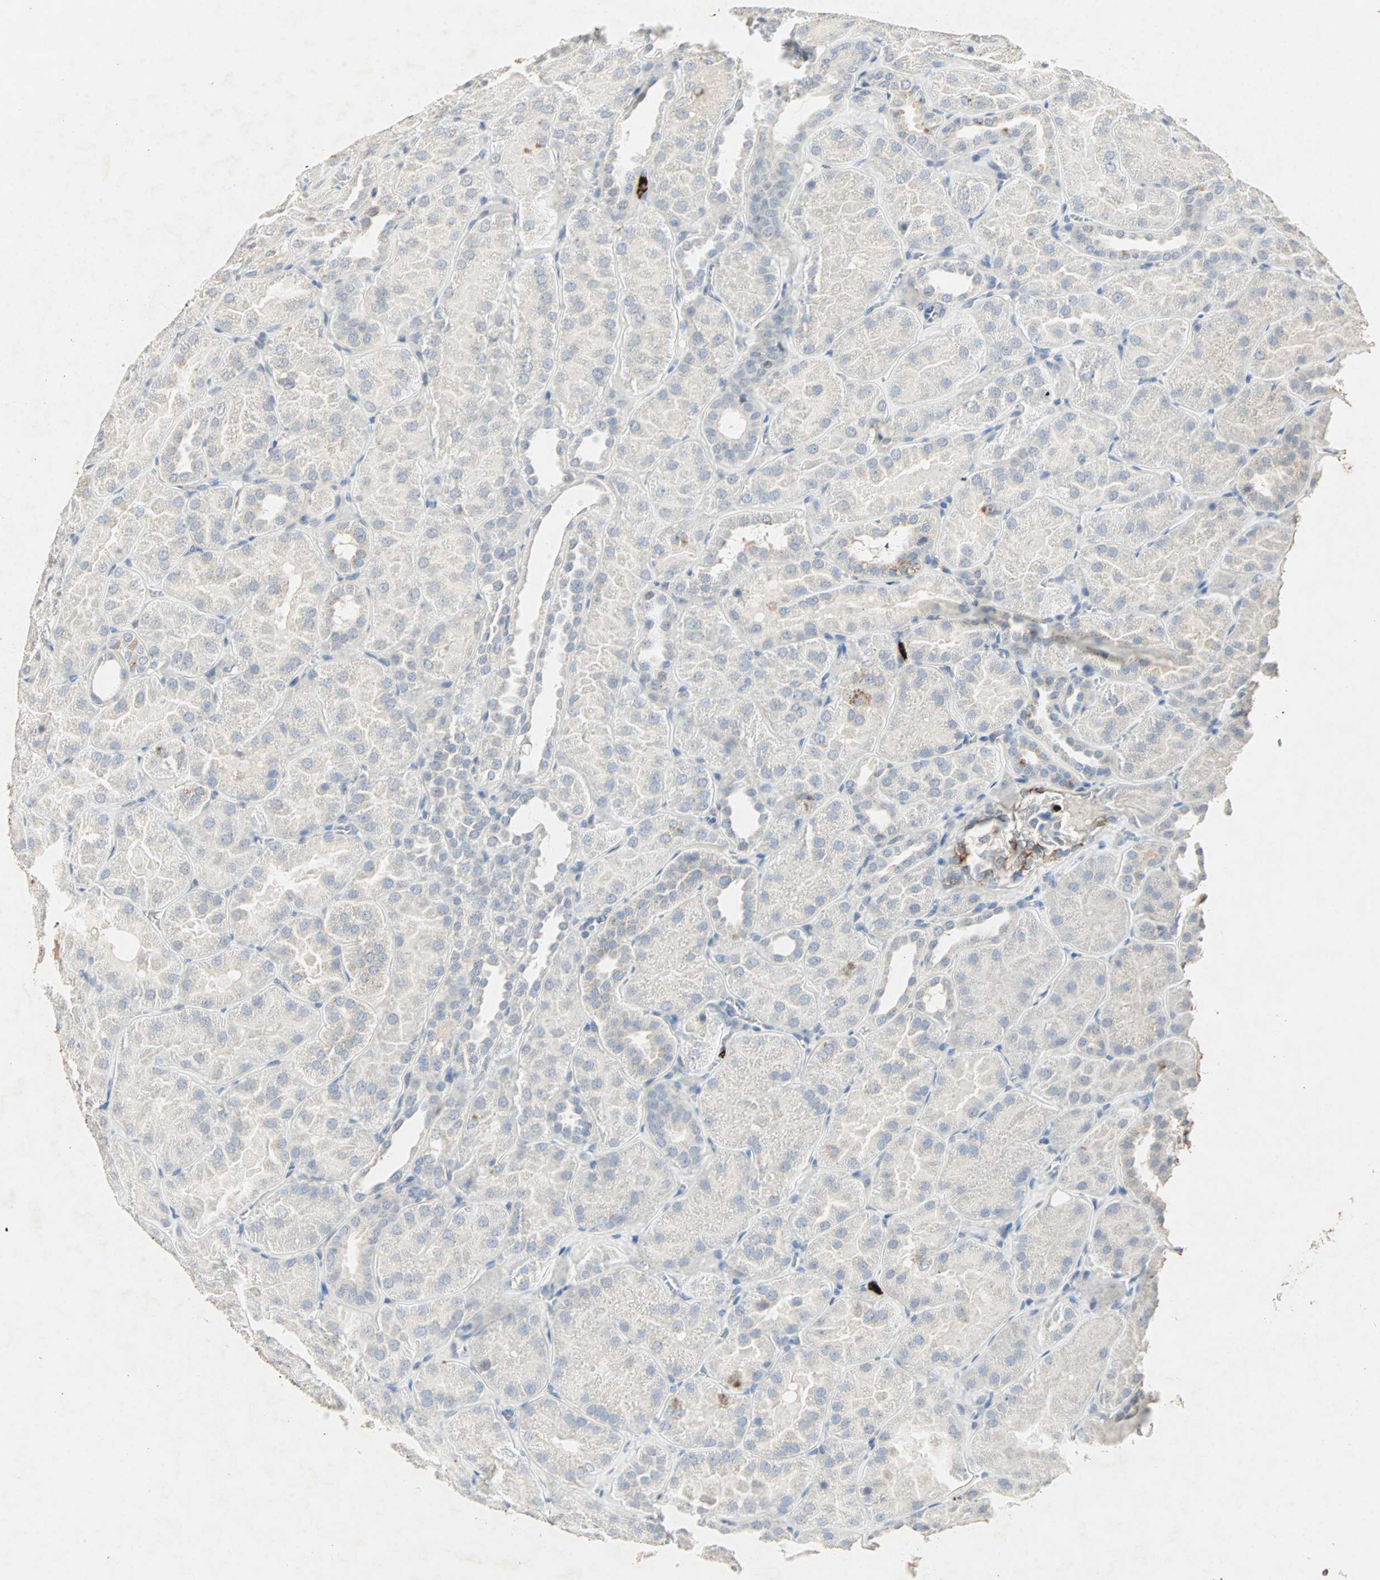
{"staining": {"intensity": "negative", "quantity": "none", "location": "none"}, "tissue": "kidney", "cell_type": "Cells in glomeruli", "image_type": "normal", "snomed": [{"axis": "morphology", "description": "Normal tissue, NOS"}, {"axis": "topography", "description": "Kidney"}], "caption": "This is a photomicrograph of IHC staining of benign kidney, which shows no expression in cells in glomeruli.", "gene": "CEACAM6", "patient": {"sex": "male", "age": 28}}